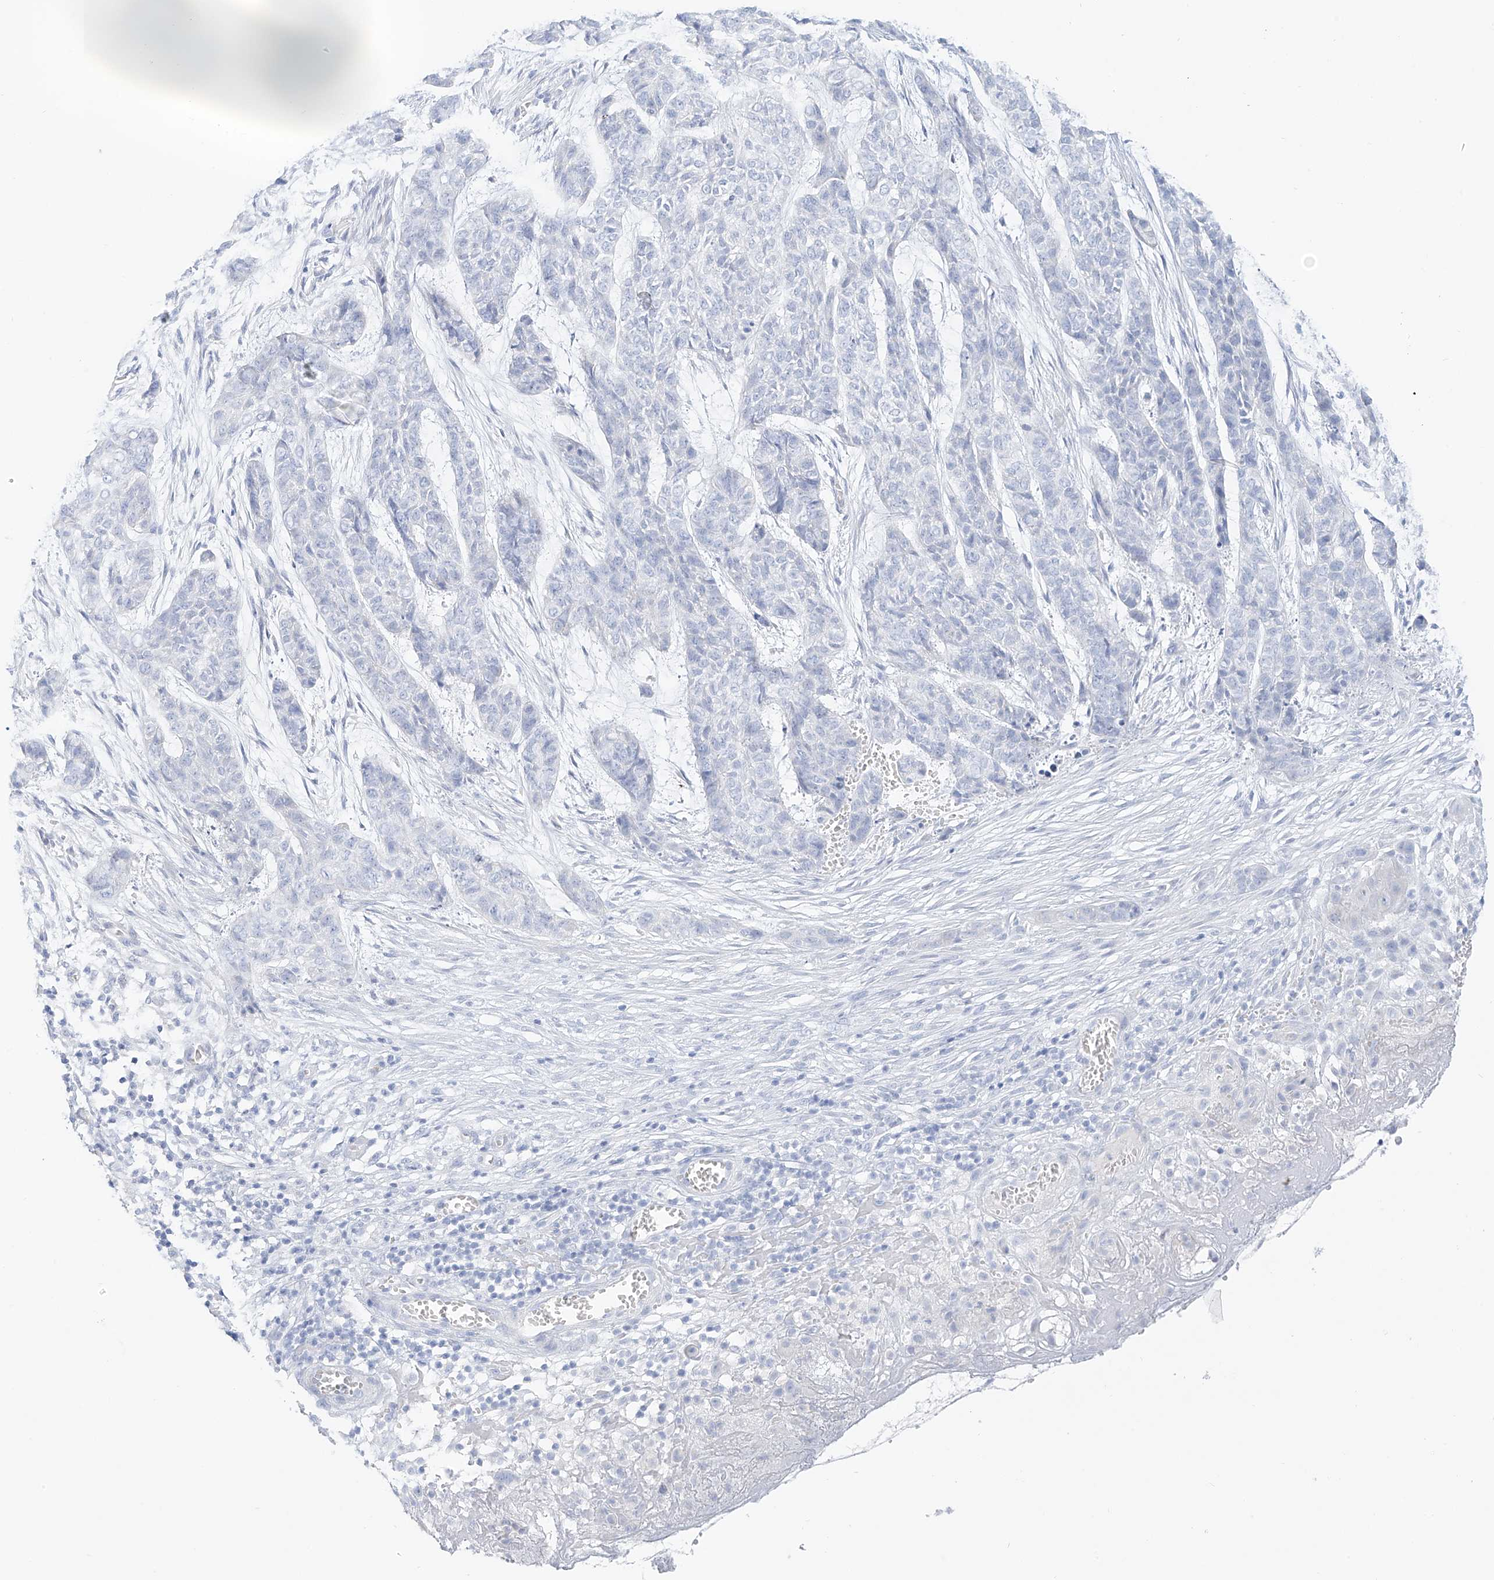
{"staining": {"intensity": "negative", "quantity": "none", "location": "none"}, "tissue": "skin cancer", "cell_type": "Tumor cells", "image_type": "cancer", "snomed": [{"axis": "morphology", "description": "Basal cell carcinoma"}, {"axis": "topography", "description": "Skin"}], "caption": "An IHC histopathology image of skin cancer is shown. There is no staining in tumor cells of skin cancer.", "gene": "ST3GAL5", "patient": {"sex": "female", "age": 64}}